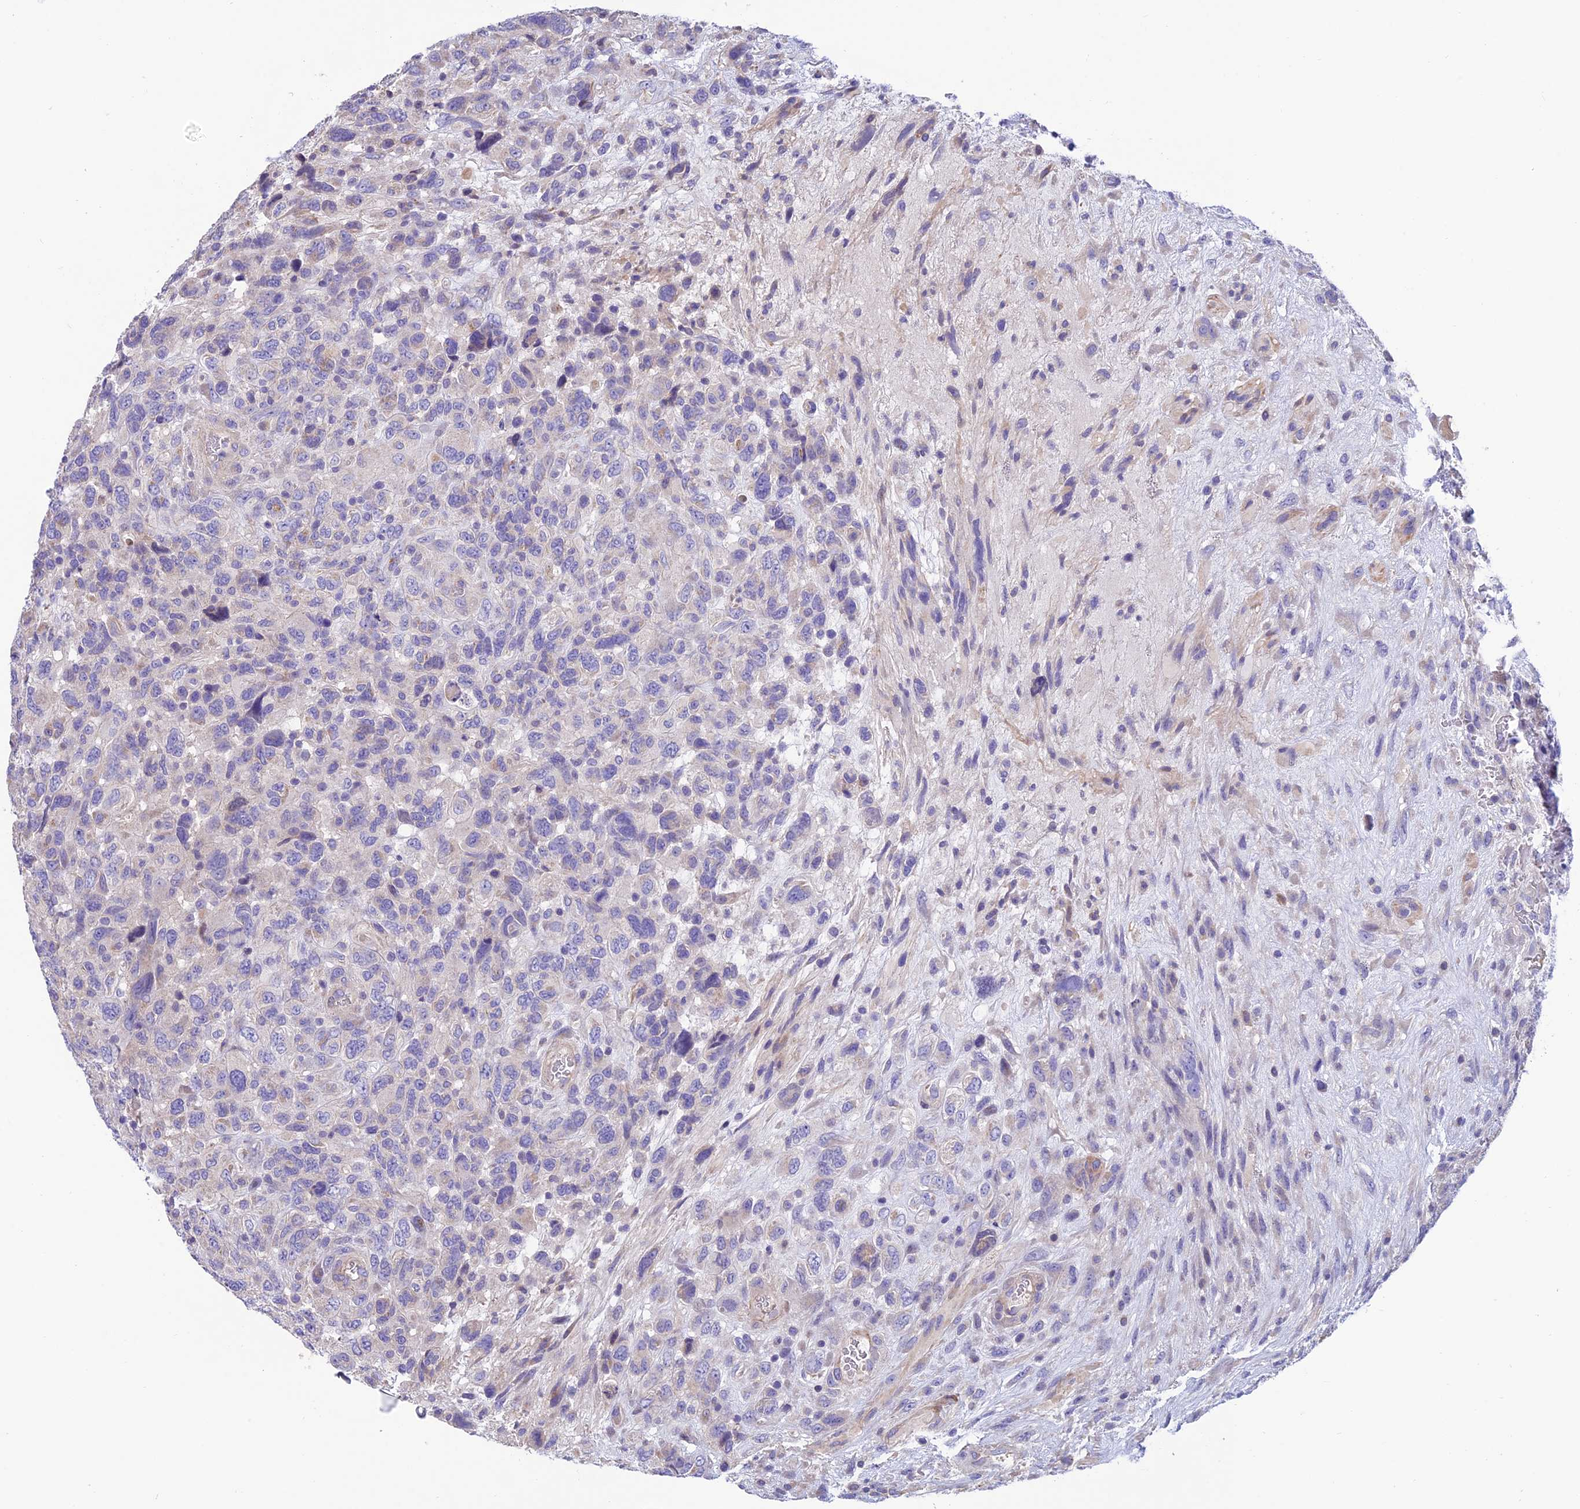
{"staining": {"intensity": "weak", "quantity": "<25%", "location": "cytoplasmic/membranous"}, "tissue": "glioma", "cell_type": "Tumor cells", "image_type": "cancer", "snomed": [{"axis": "morphology", "description": "Glioma, malignant, High grade"}, {"axis": "topography", "description": "Brain"}], "caption": "Malignant glioma (high-grade) was stained to show a protein in brown. There is no significant positivity in tumor cells.", "gene": "FAM178B", "patient": {"sex": "male", "age": 61}}